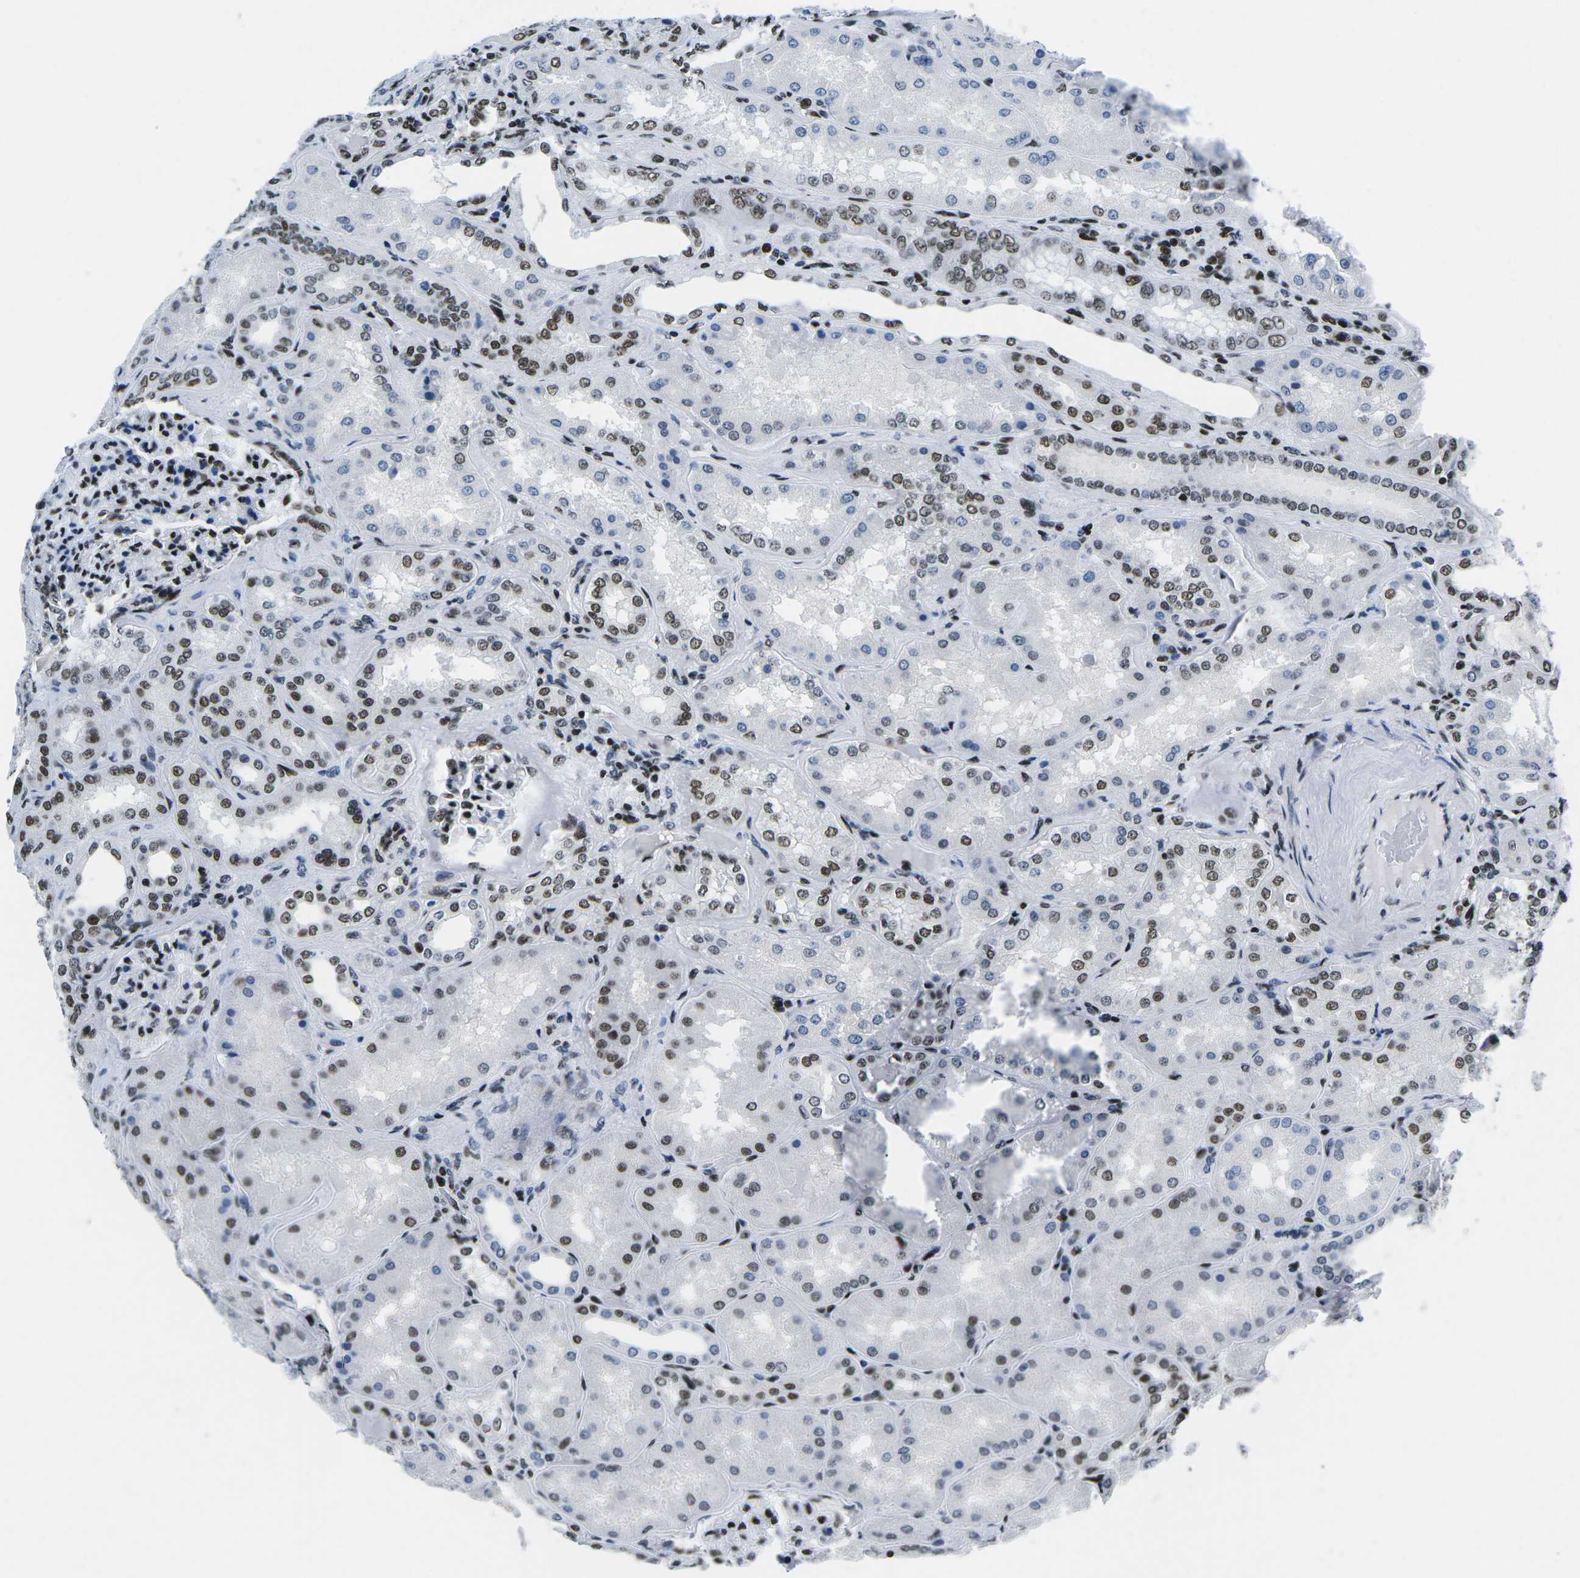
{"staining": {"intensity": "strong", "quantity": ">75%", "location": "nuclear"}, "tissue": "kidney", "cell_type": "Cells in glomeruli", "image_type": "normal", "snomed": [{"axis": "morphology", "description": "Normal tissue, NOS"}, {"axis": "topography", "description": "Kidney"}], "caption": "DAB (3,3'-diaminobenzidine) immunohistochemical staining of normal human kidney demonstrates strong nuclear protein staining in about >75% of cells in glomeruli. The staining was performed using DAB to visualize the protein expression in brown, while the nuclei were stained in blue with hematoxylin (Magnification: 20x).", "gene": "ATF1", "patient": {"sex": "female", "age": 56}}